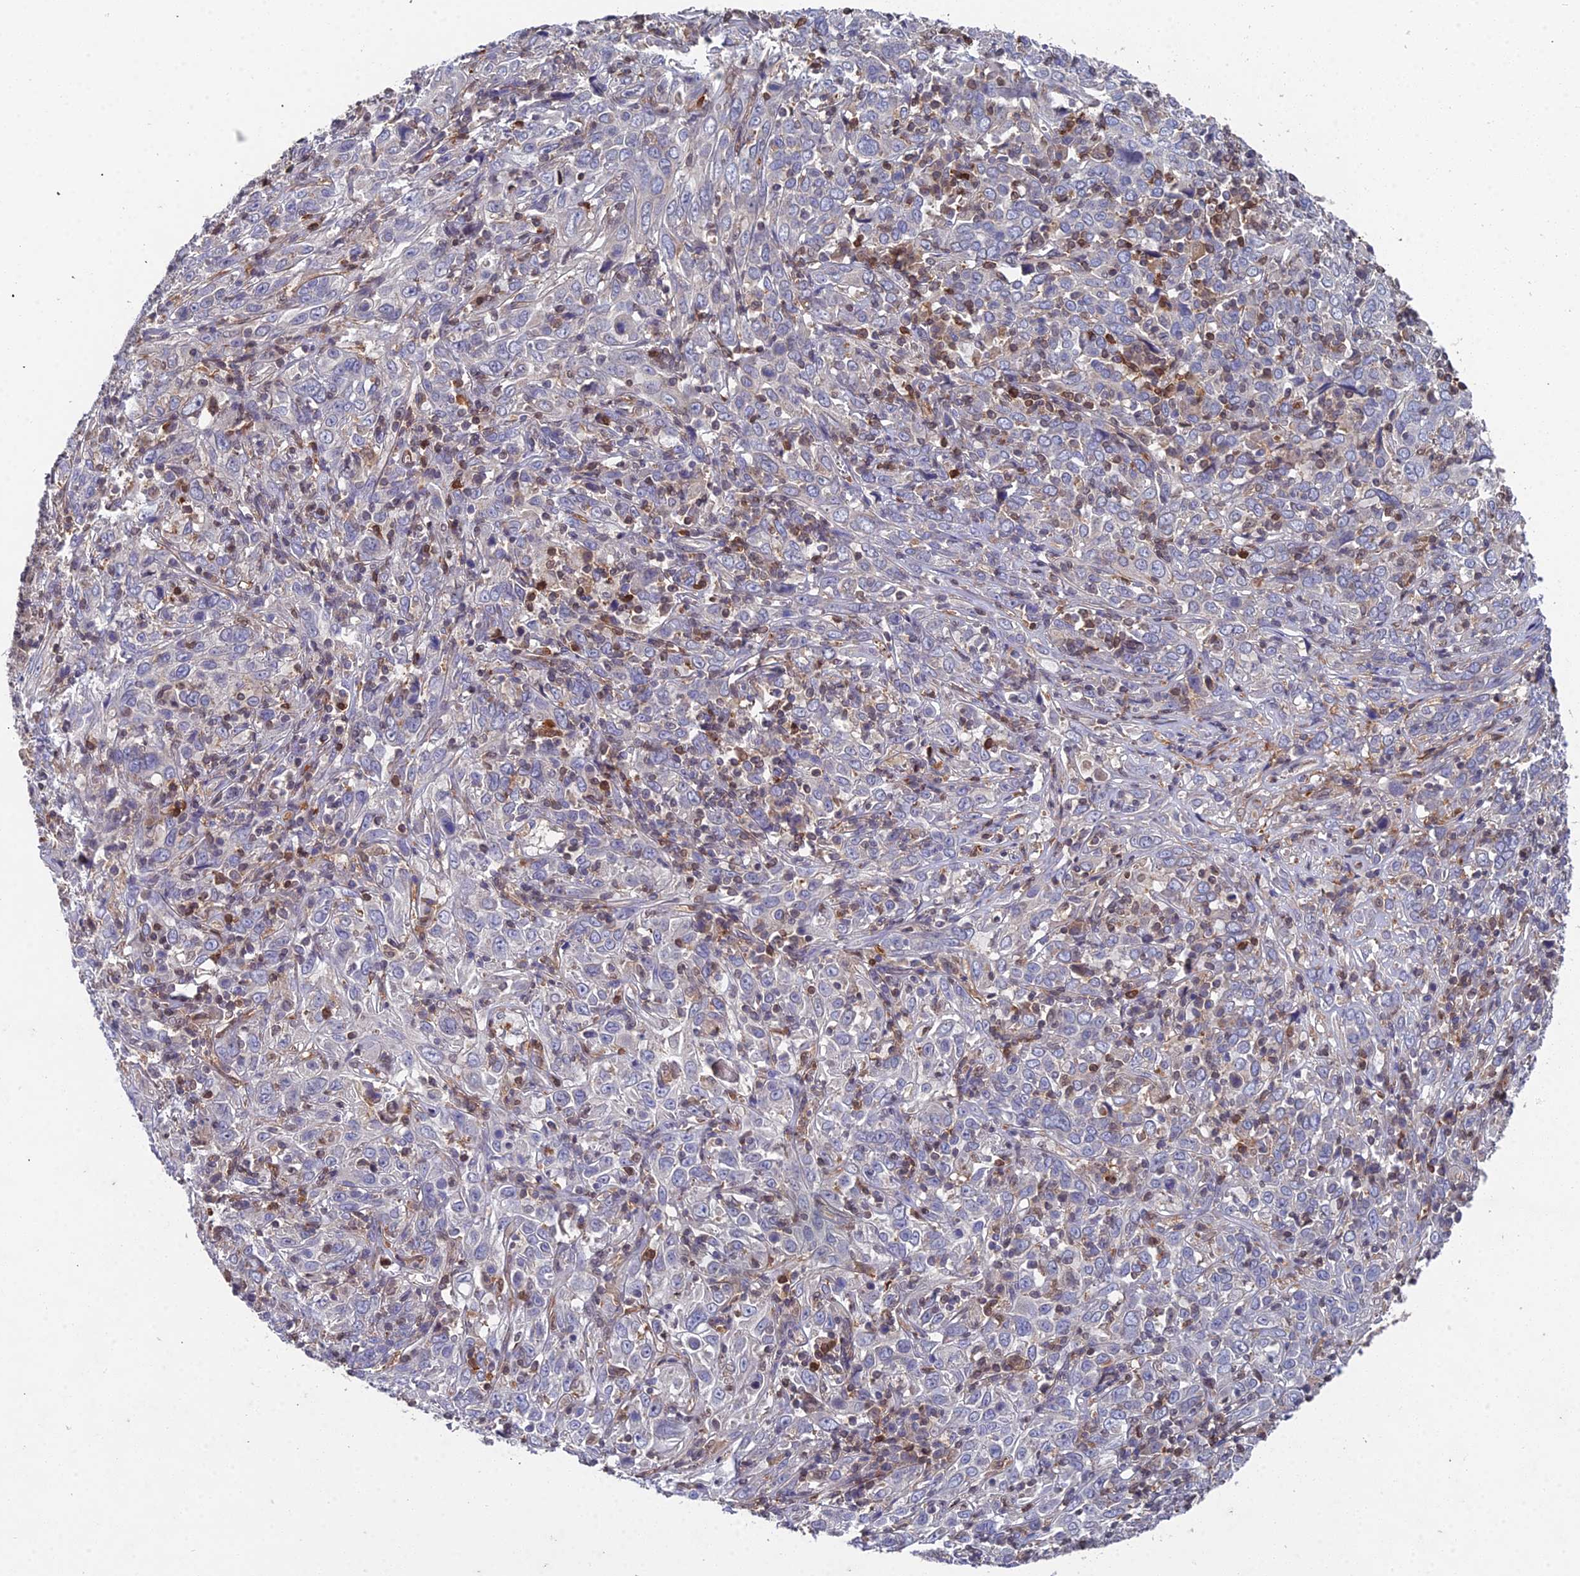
{"staining": {"intensity": "negative", "quantity": "none", "location": "none"}, "tissue": "cervical cancer", "cell_type": "Tumor cells", "image_type": "cancer", "snomed": [{"axis": "morphology", "description": "Squamous cell carcinoma, NOS"}, {"axis": "topography", "description": "Cervix"}], "caption": "A histopathology image of human cervical cancer (squamous cell carcinoma) is negative for staining in tumor cells. (DAB (3,3'-diaminobenzidine) immunohistochemistry (IHC) with hematoxylin counter stain).", "gene": "GALK2", "patient": {"sex": "female", "age": 46}}